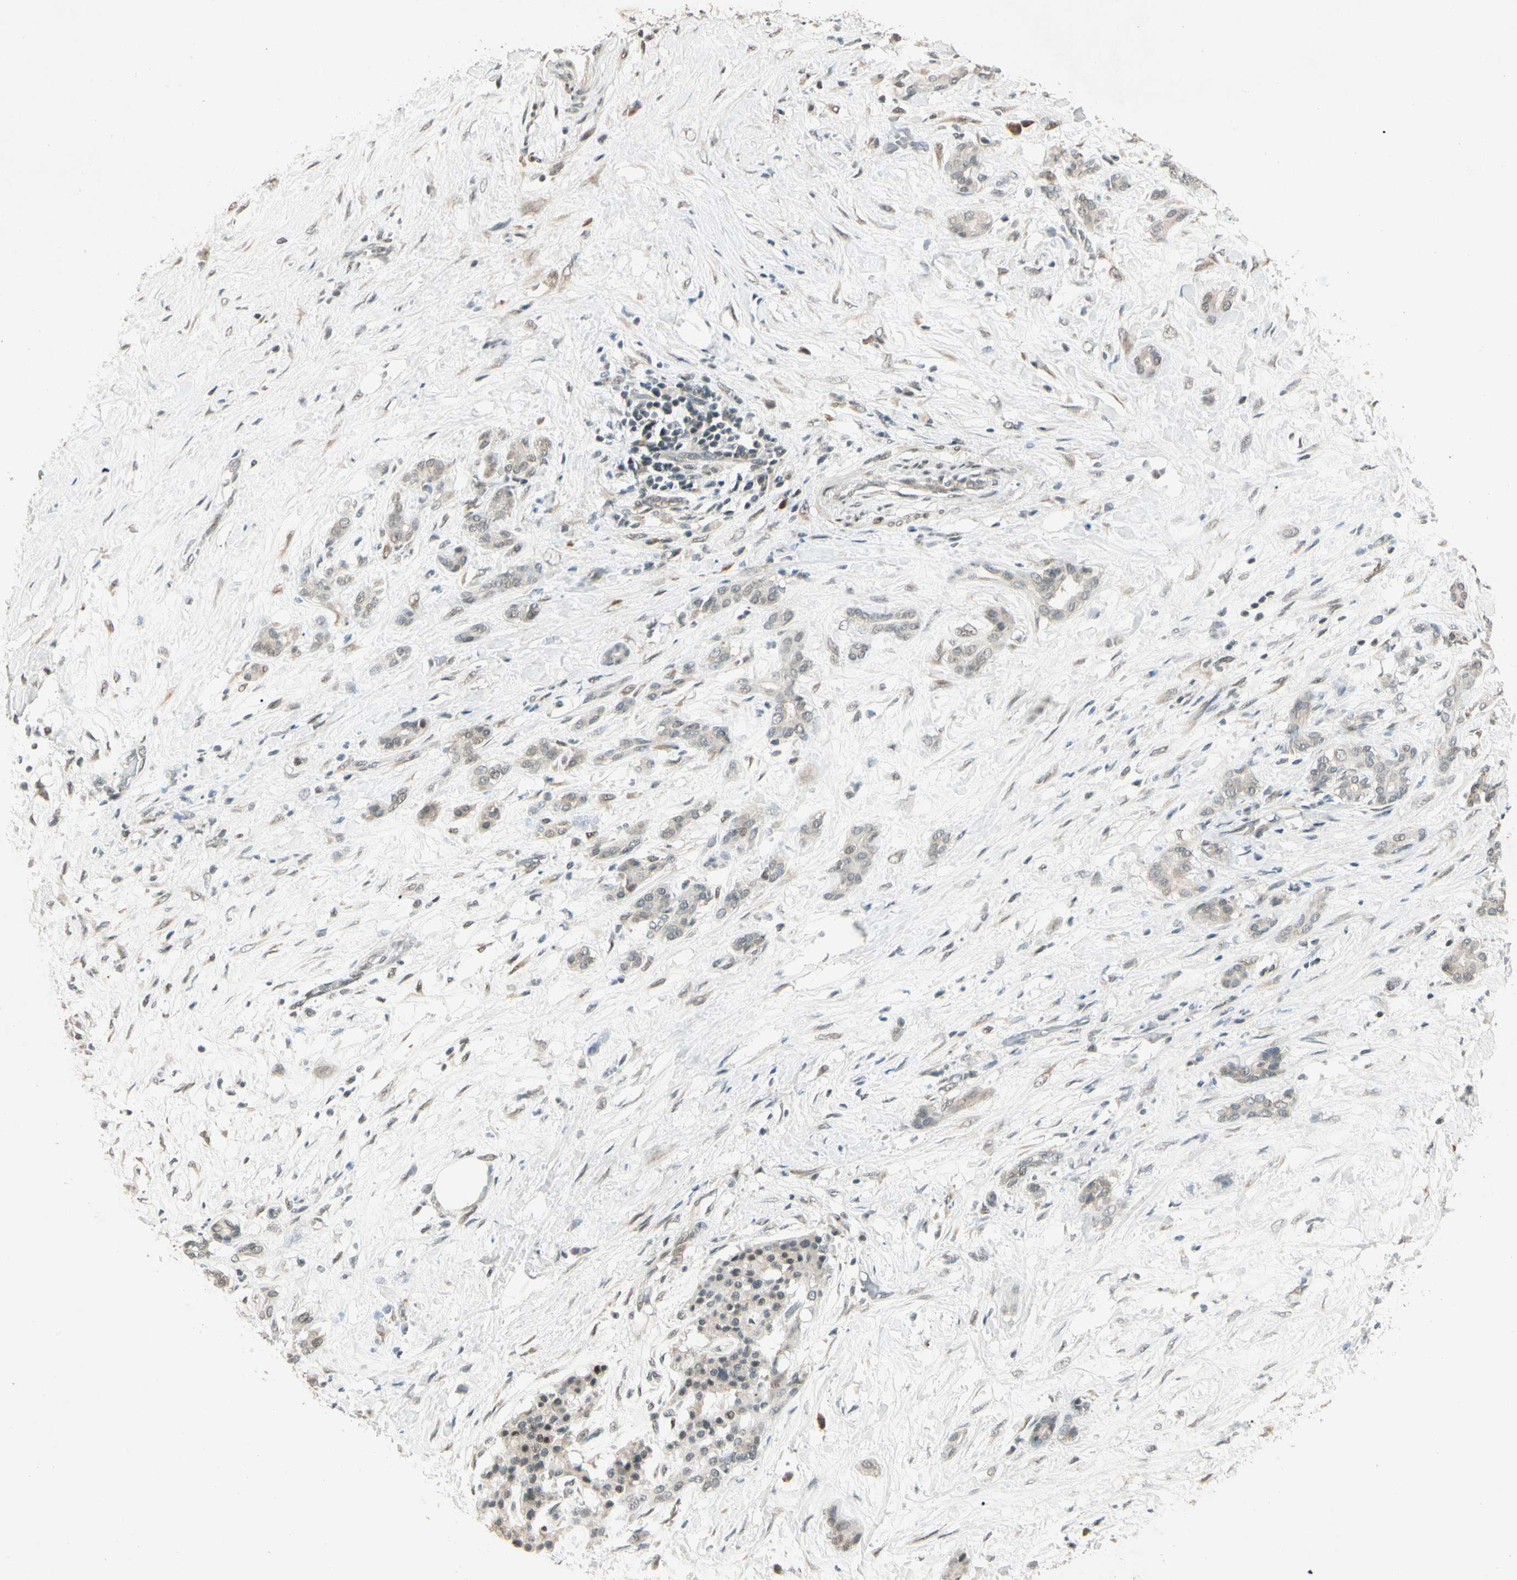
{"staining": {"intensity": "weak", "quantity": "25%-75%", "location": "cytoplasmic/membranous,nuclear"}, "tissue": "pancreatic cancer", "cell_type": "Tumor cells", "image_type": "cancer", "snomed": [{"axis": "morphology", "description": "Adenocarcinoma, NOS"}, {"axis": "topography", "description": "Pancreas"}], "caption": "A histopathology image of human adenocarcinoma (pancreatic) stained for a protein reveals weak cytoplasmic/membranous and nuclear brown staining in tumor cells. Immunohistochemistry (ihc) stains the protein in brown and the nuclei are stained blue.", "gene": "ZBTB4", "patient": {"sex": "male", "age": 41}}